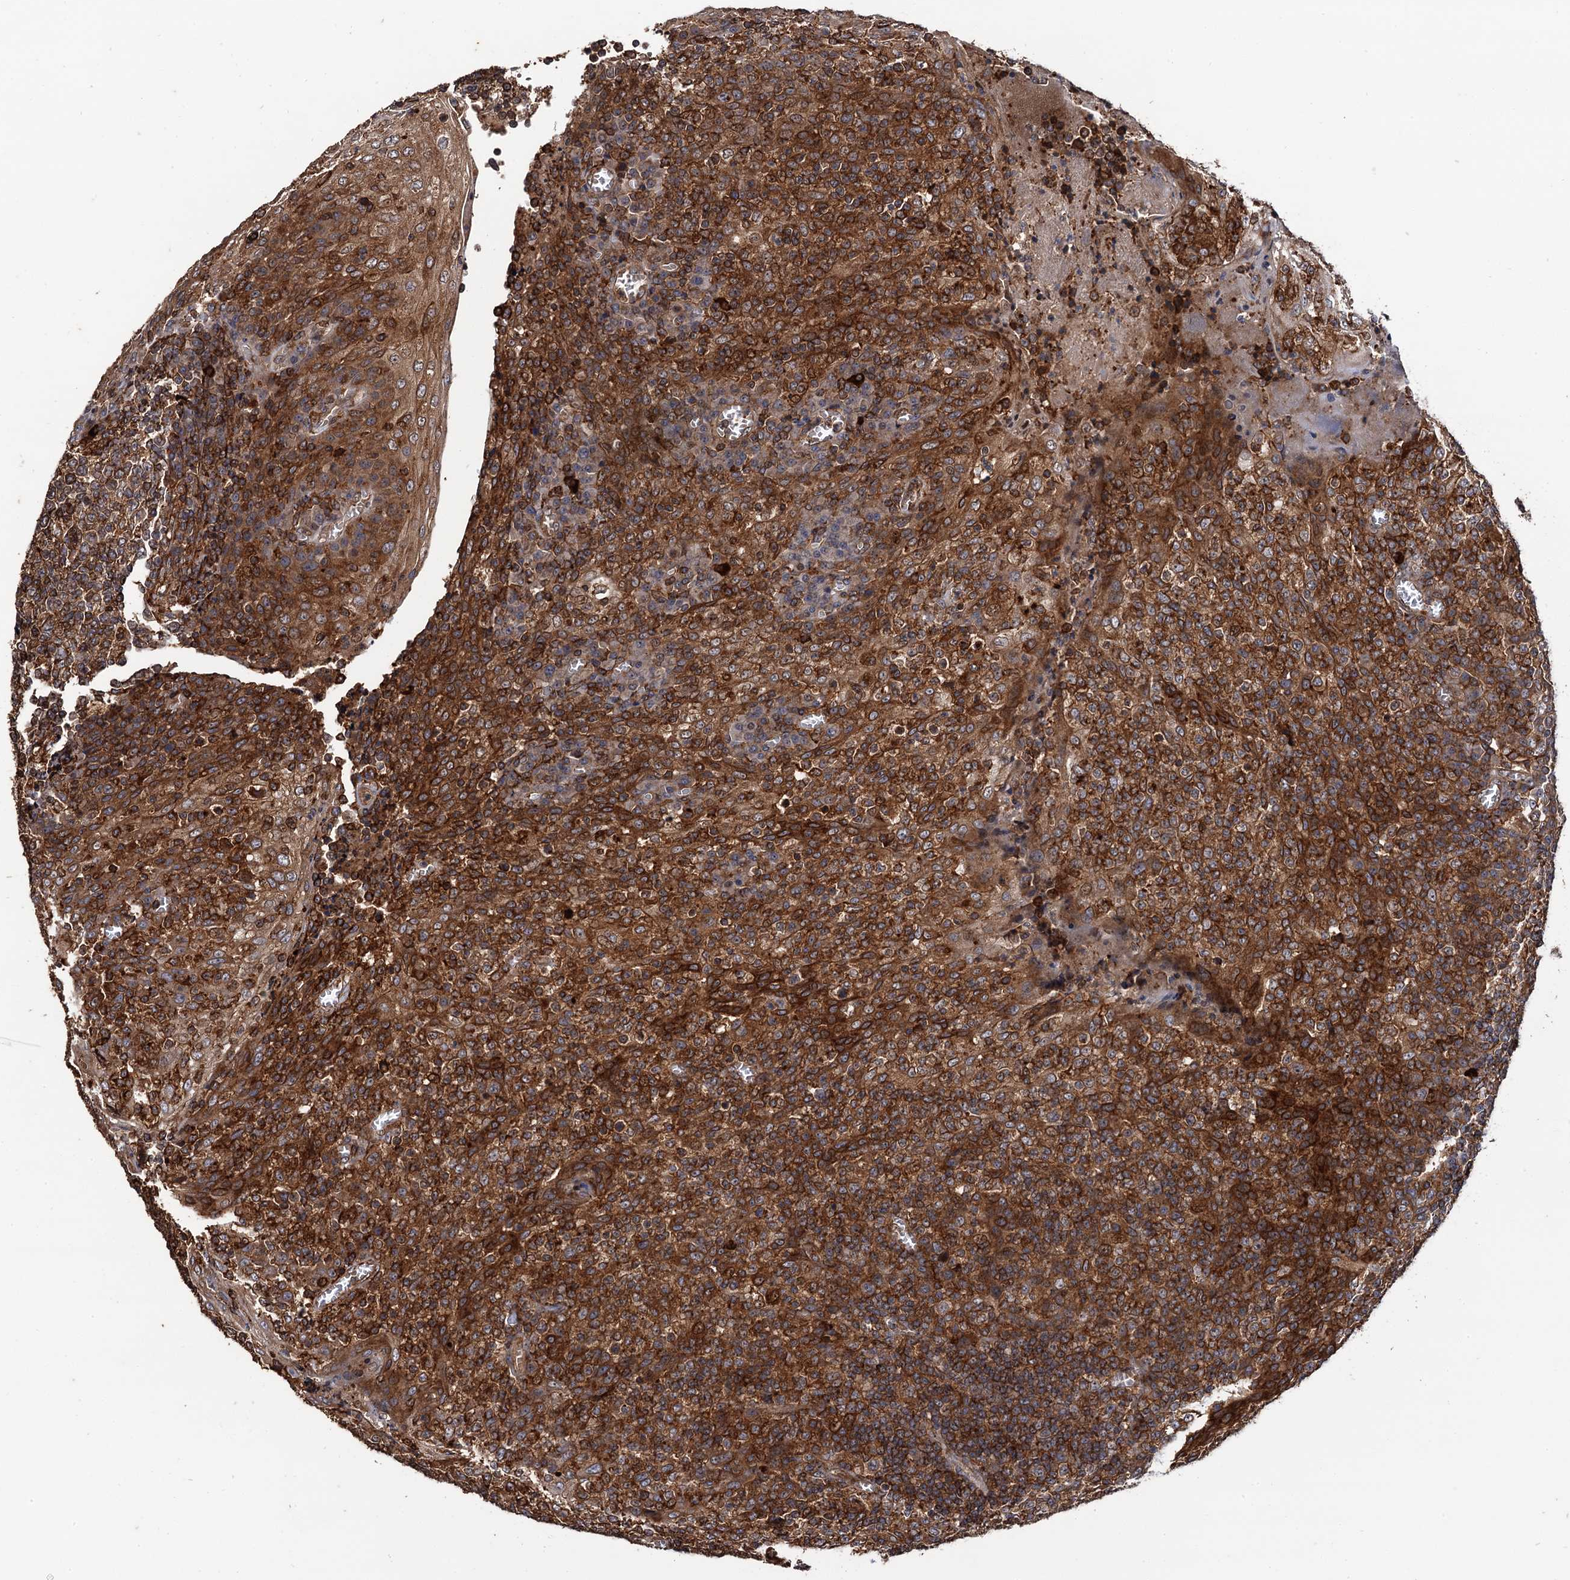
{"staining": {"intensity": "moderate", "quantity": ">75%", "location": "cytoplasmic/membranous"}, "tissue": "tonsil", "cell_type": "Germinal center cells", "image_type": "normal", "snomed": [{"axis": "morphology", "description": "Normal tissue, NOS"}, {"axis": "topography", "description": "Tonsil"}], "caption": "About >75% of germinal center cells in normal human tonsil show moderate cytoplasmic/membranous protein positivity as visualized by brown immunohistochemical staining.", "gene": "BORA", "patient": {"sex": "female", "age": 19}}